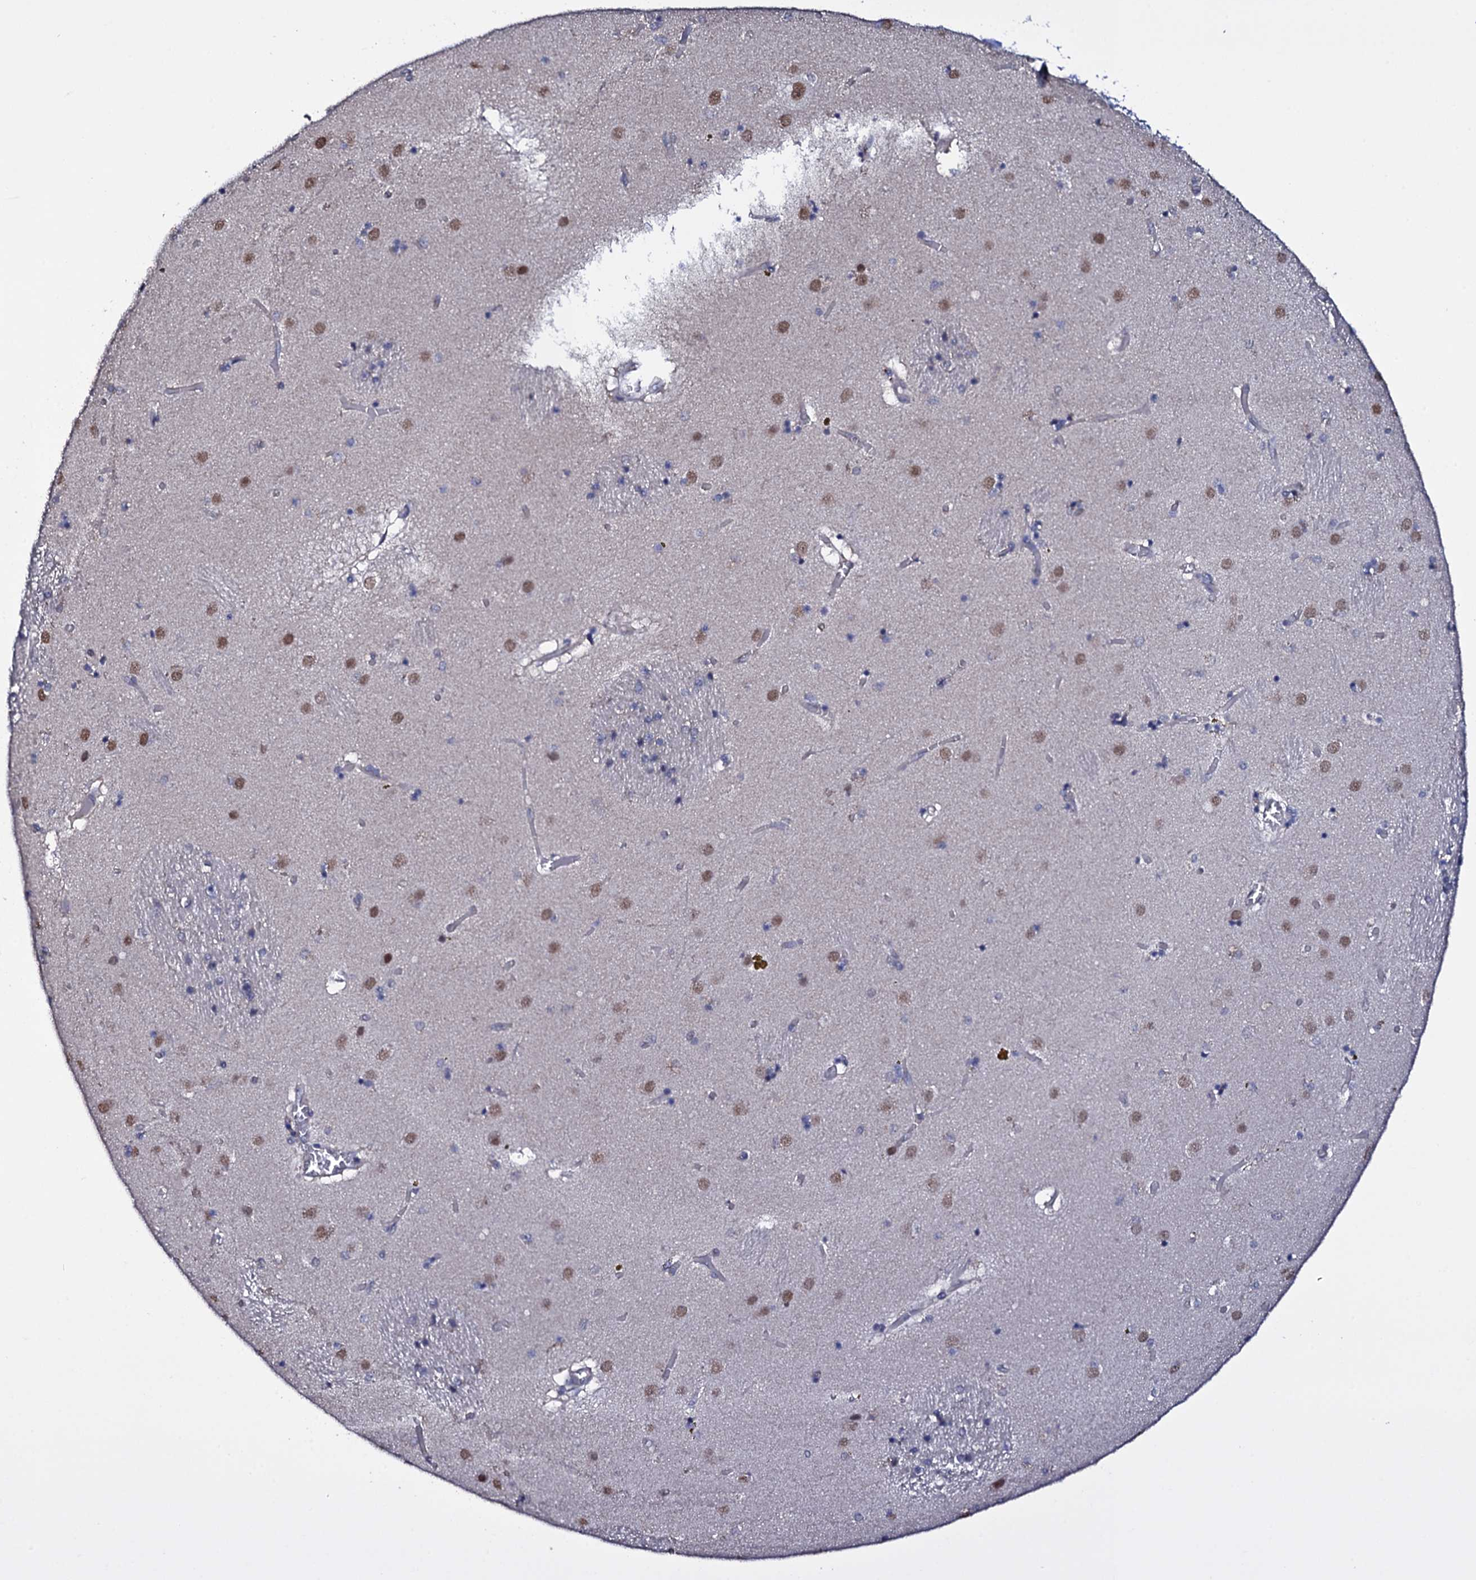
{"staining": {"intensity": "negative", "quantity": "none", "location": "none"}, "tissue": "caudate", "cell_type": "Glial cells", "image_type": "normal", "snomed": [{"axis": "morphology", "description": "Normal tissue, NOS"}, {"axis": "topography", "description": "Lateral ventricle wall"}], "caption": "High power microscopy histopathology image of an immunohistochemistry micrograph of benign caudate, revealing no significant positivity in glial cells.", "gene": "GAREM1", "patient": {"sex": "male", "age": 70}}